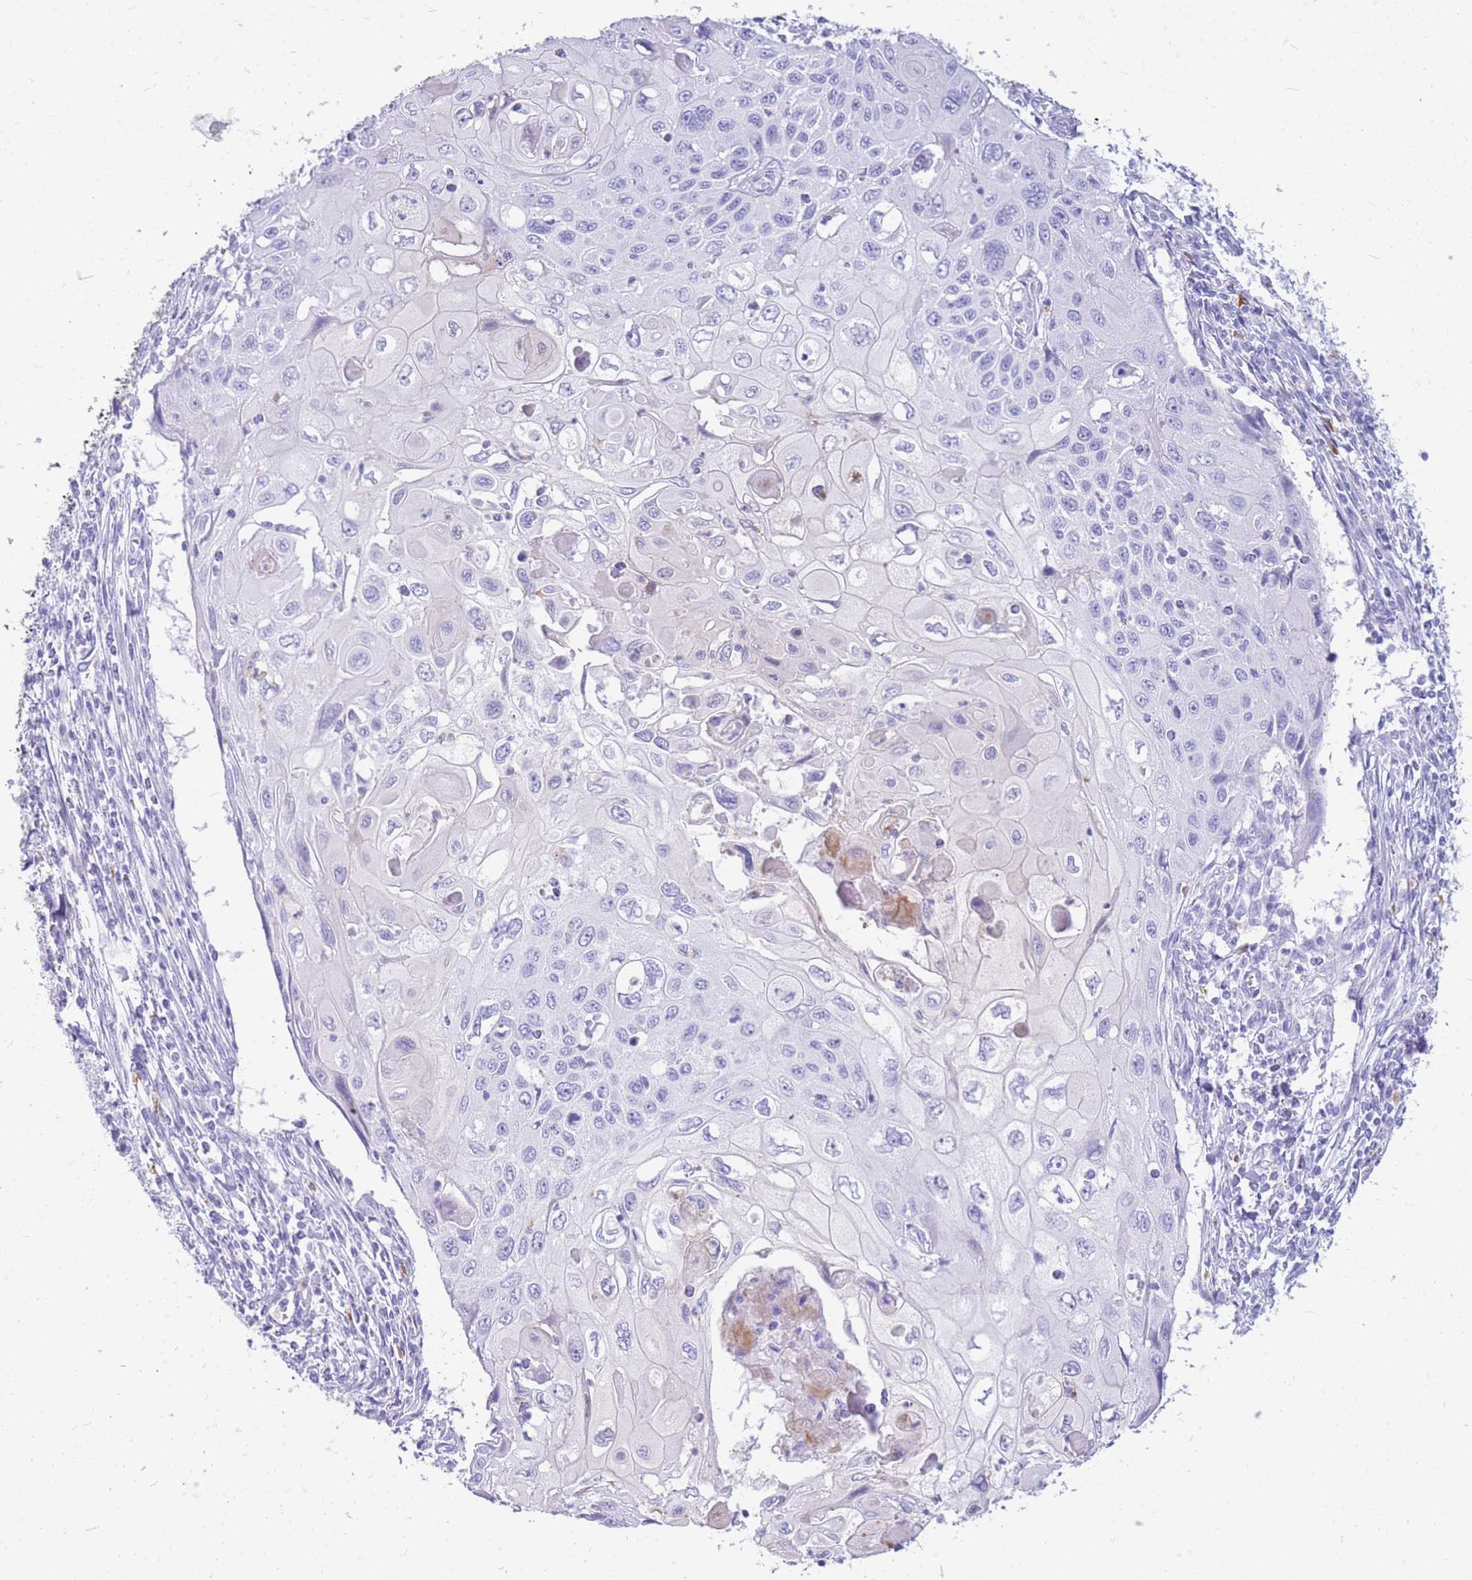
{"staining": {"intensity": "negative", "quantity": "none", "location": "none"}, "tissue": "cervical cancer", "cell_type": "Tumor cells", "image_type": "cancer", "snomed": [{"axis": "morphology", "description": "Squamous cell carcinoma, NOS"}, {"axis": "topography", "description": "Cervix"}], "caption": "There is no significant expression in tumor cells of cervical cancer (squamous cell carcinoma).", "gene": "HERC1", "patient": {"sex": "female", "age": 70}}